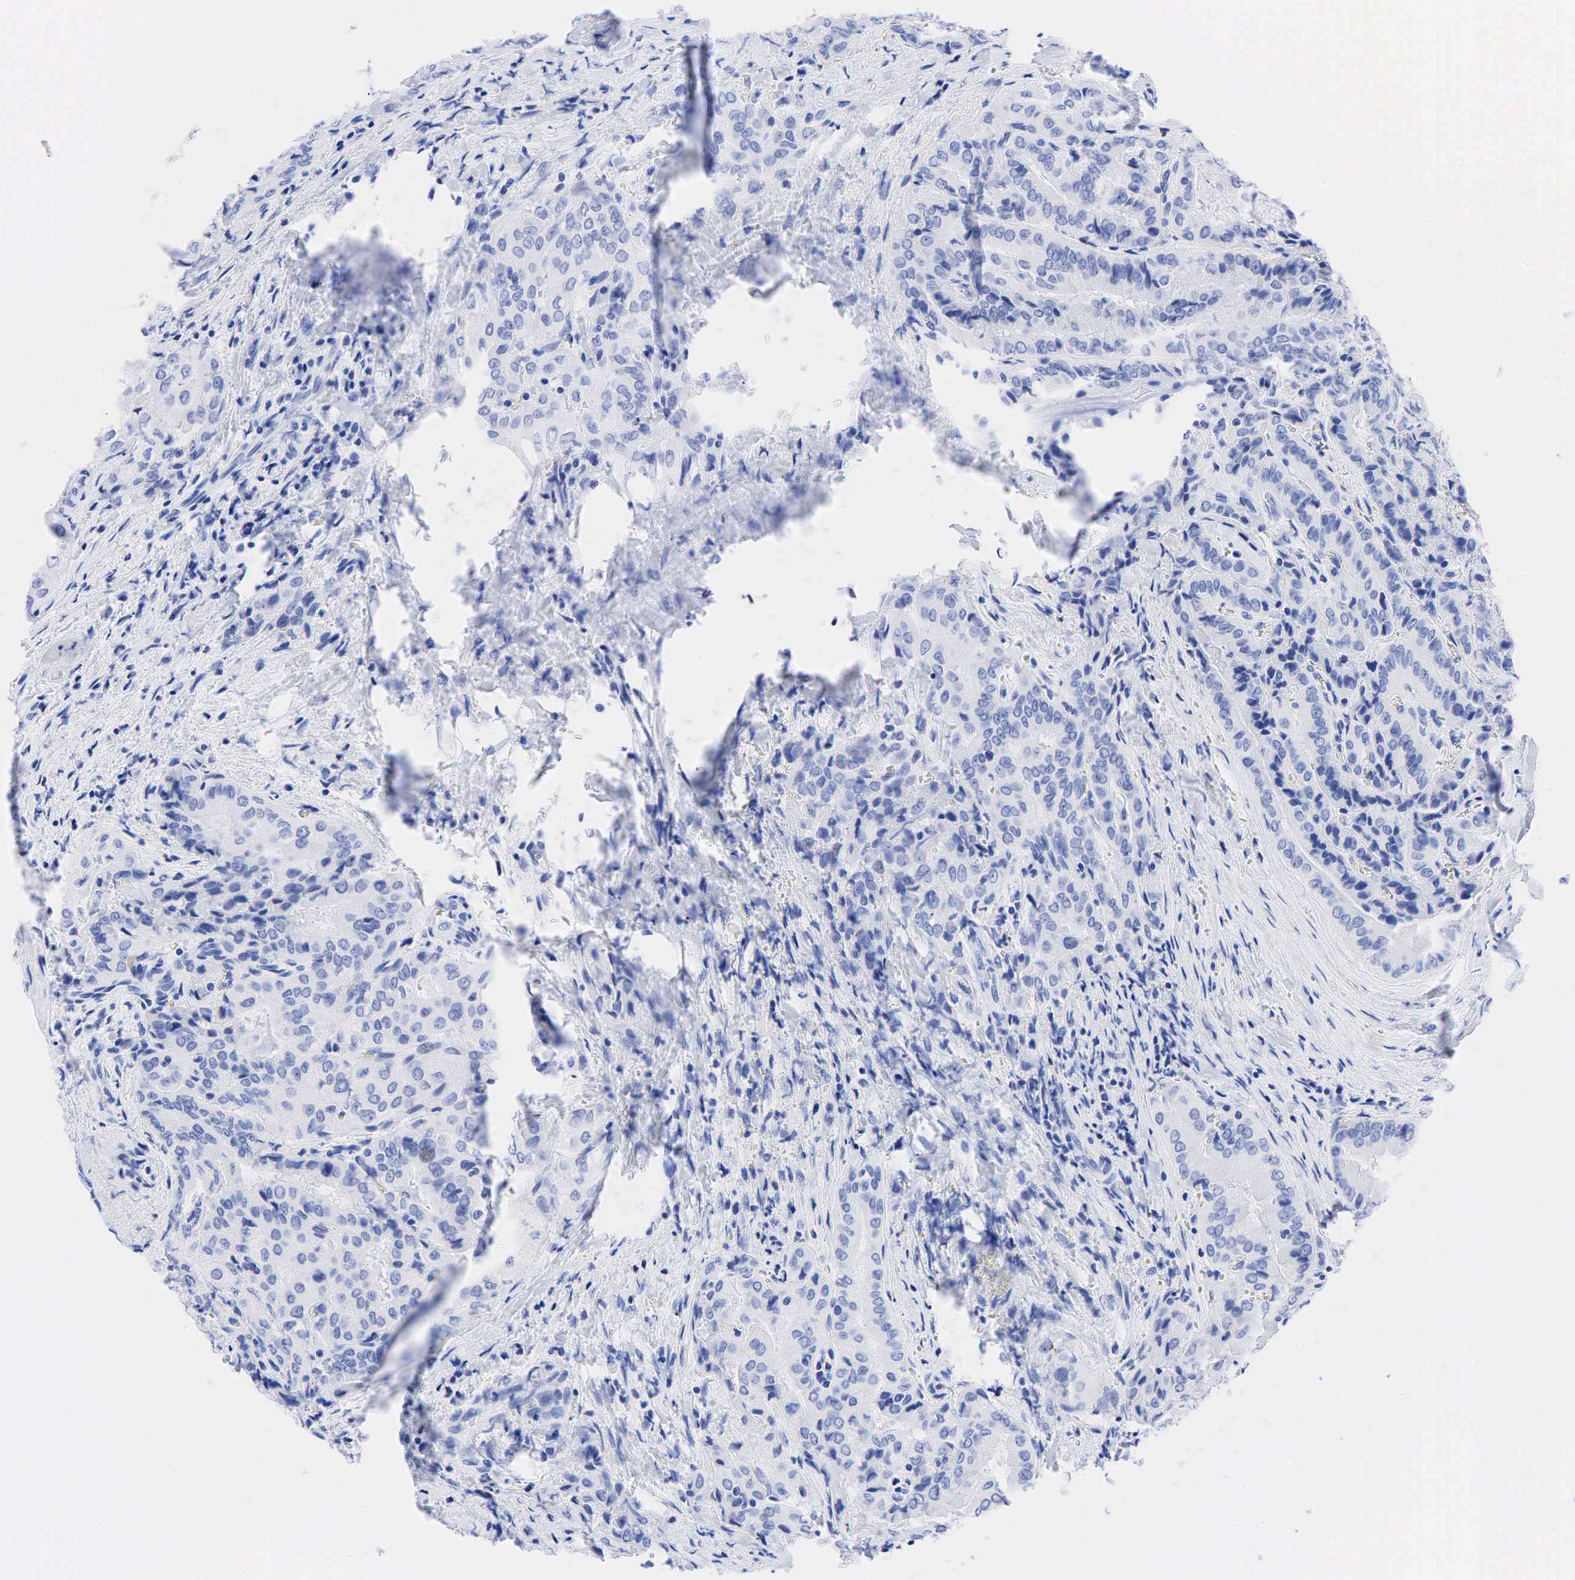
{"staining": {"intensity": "negative", "quantity": "none", "location": "none"}, "tissue": "thyroid cancer", "cell_type": "Tumor cells", "image_type": "cancer", "snomed": [{"axis": "morphology", "description": "Papillary adenocarcinoma, NOS"}, {"axis": "topography", "description": "Thyroid gland"}], "caption": "This histopathology image is of thyroid papillary adenocarcinoma stained with IHC to label a protein in brown with the nuclei are counter-stained blue. There is no staining in tumor cells.", "gene": "CHGA", "patient": {"sex": "female", "age": 71}}